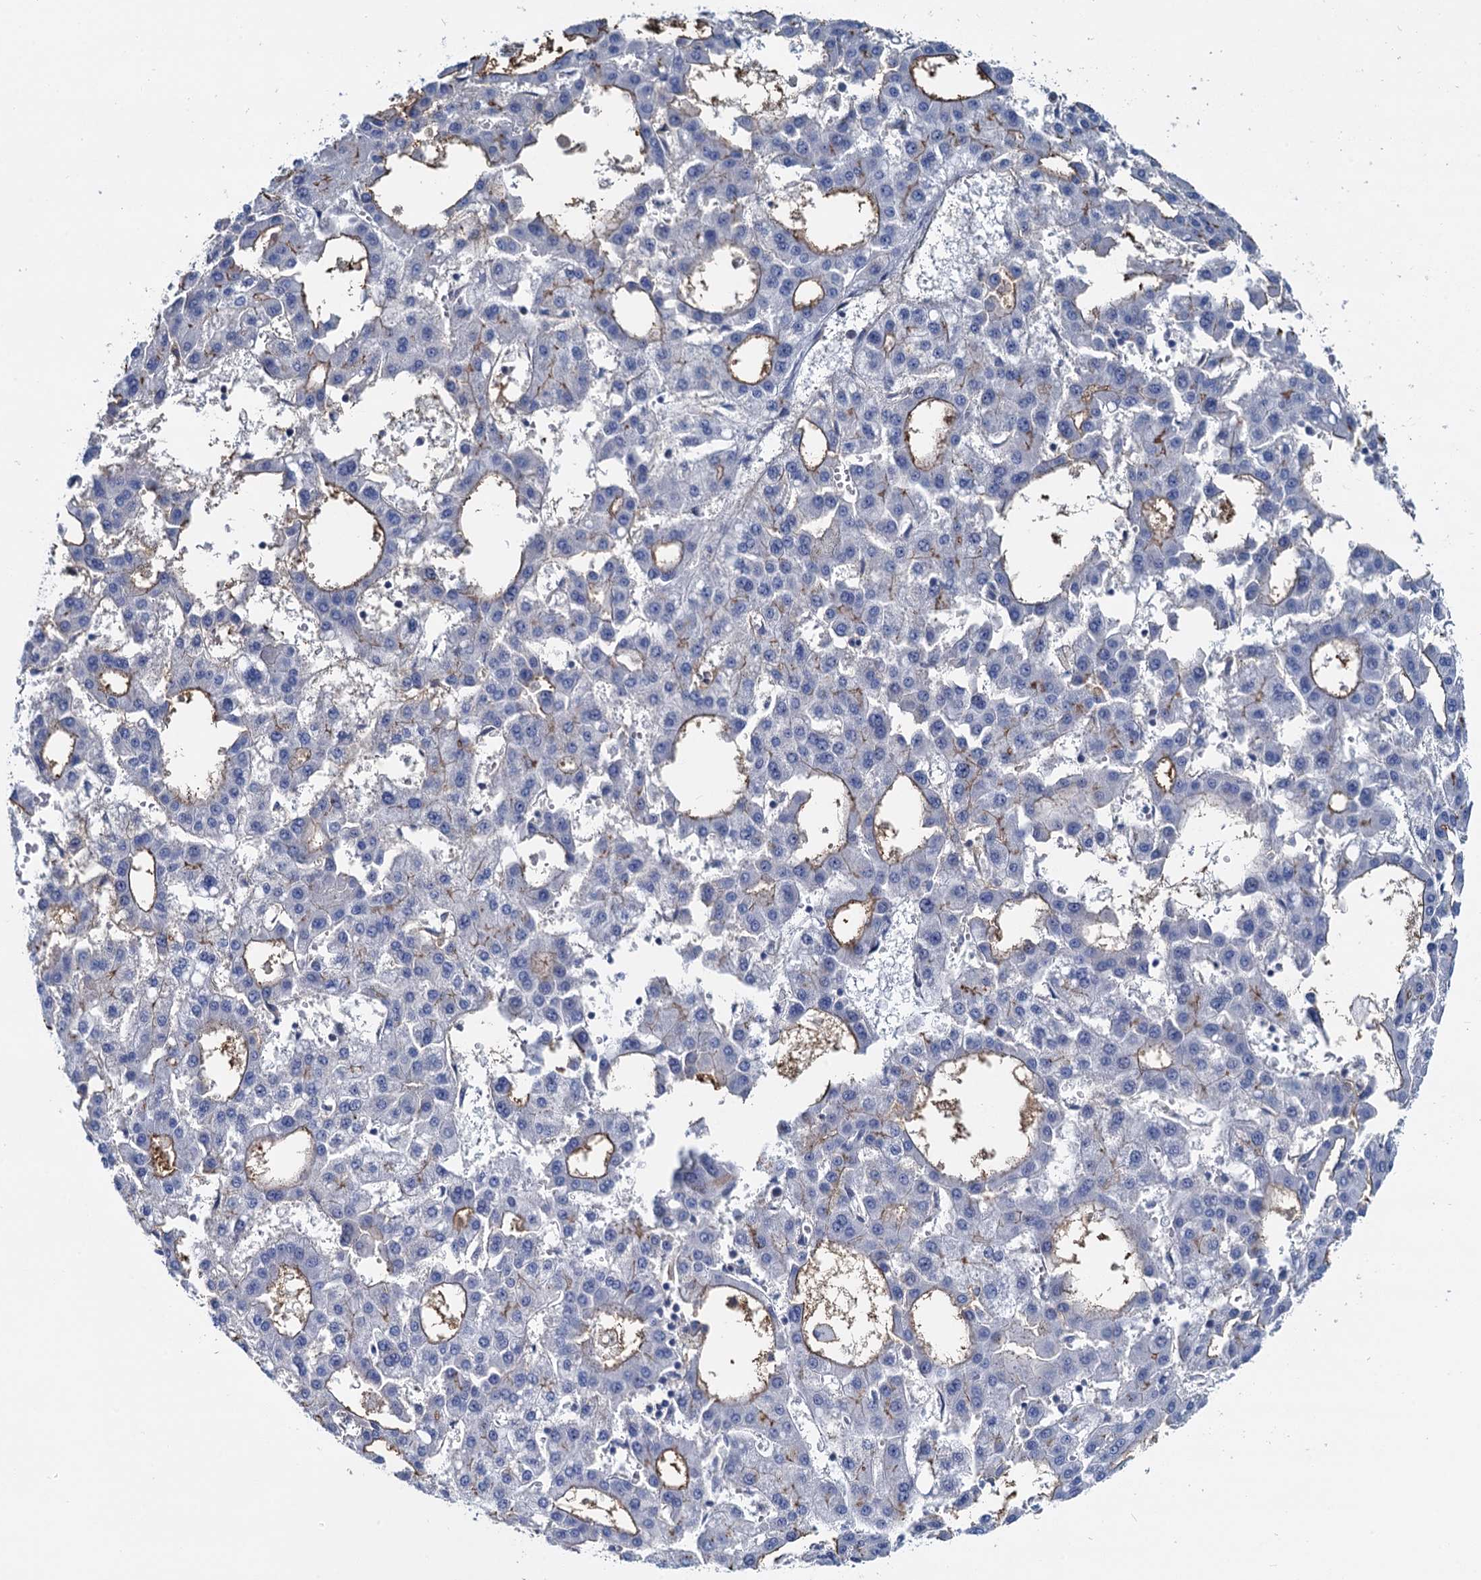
{"staining": {"intensity": "weak", "quantity": "<25%", "location": "cytoplasmic/membranous"}, "tissue": "liver cancer", "cell_type": "Tumor cells", "image_type": "cancer", "snomed": [{"axis": "morphology", "description": "Carcinoma, Hepatocellular, NOS"}, {"axis": "topography", "description": "Liver"}], "caption": "IHC photomicrograph of neoplastic tissue: human liver hepatocellular carcinoma stained with DAB (3,3'-diaminobenzidine) reveals no significant protein staining in tumor cells.", "gene": "MIOX", "patient": {"sex": "male", "age": 47}}